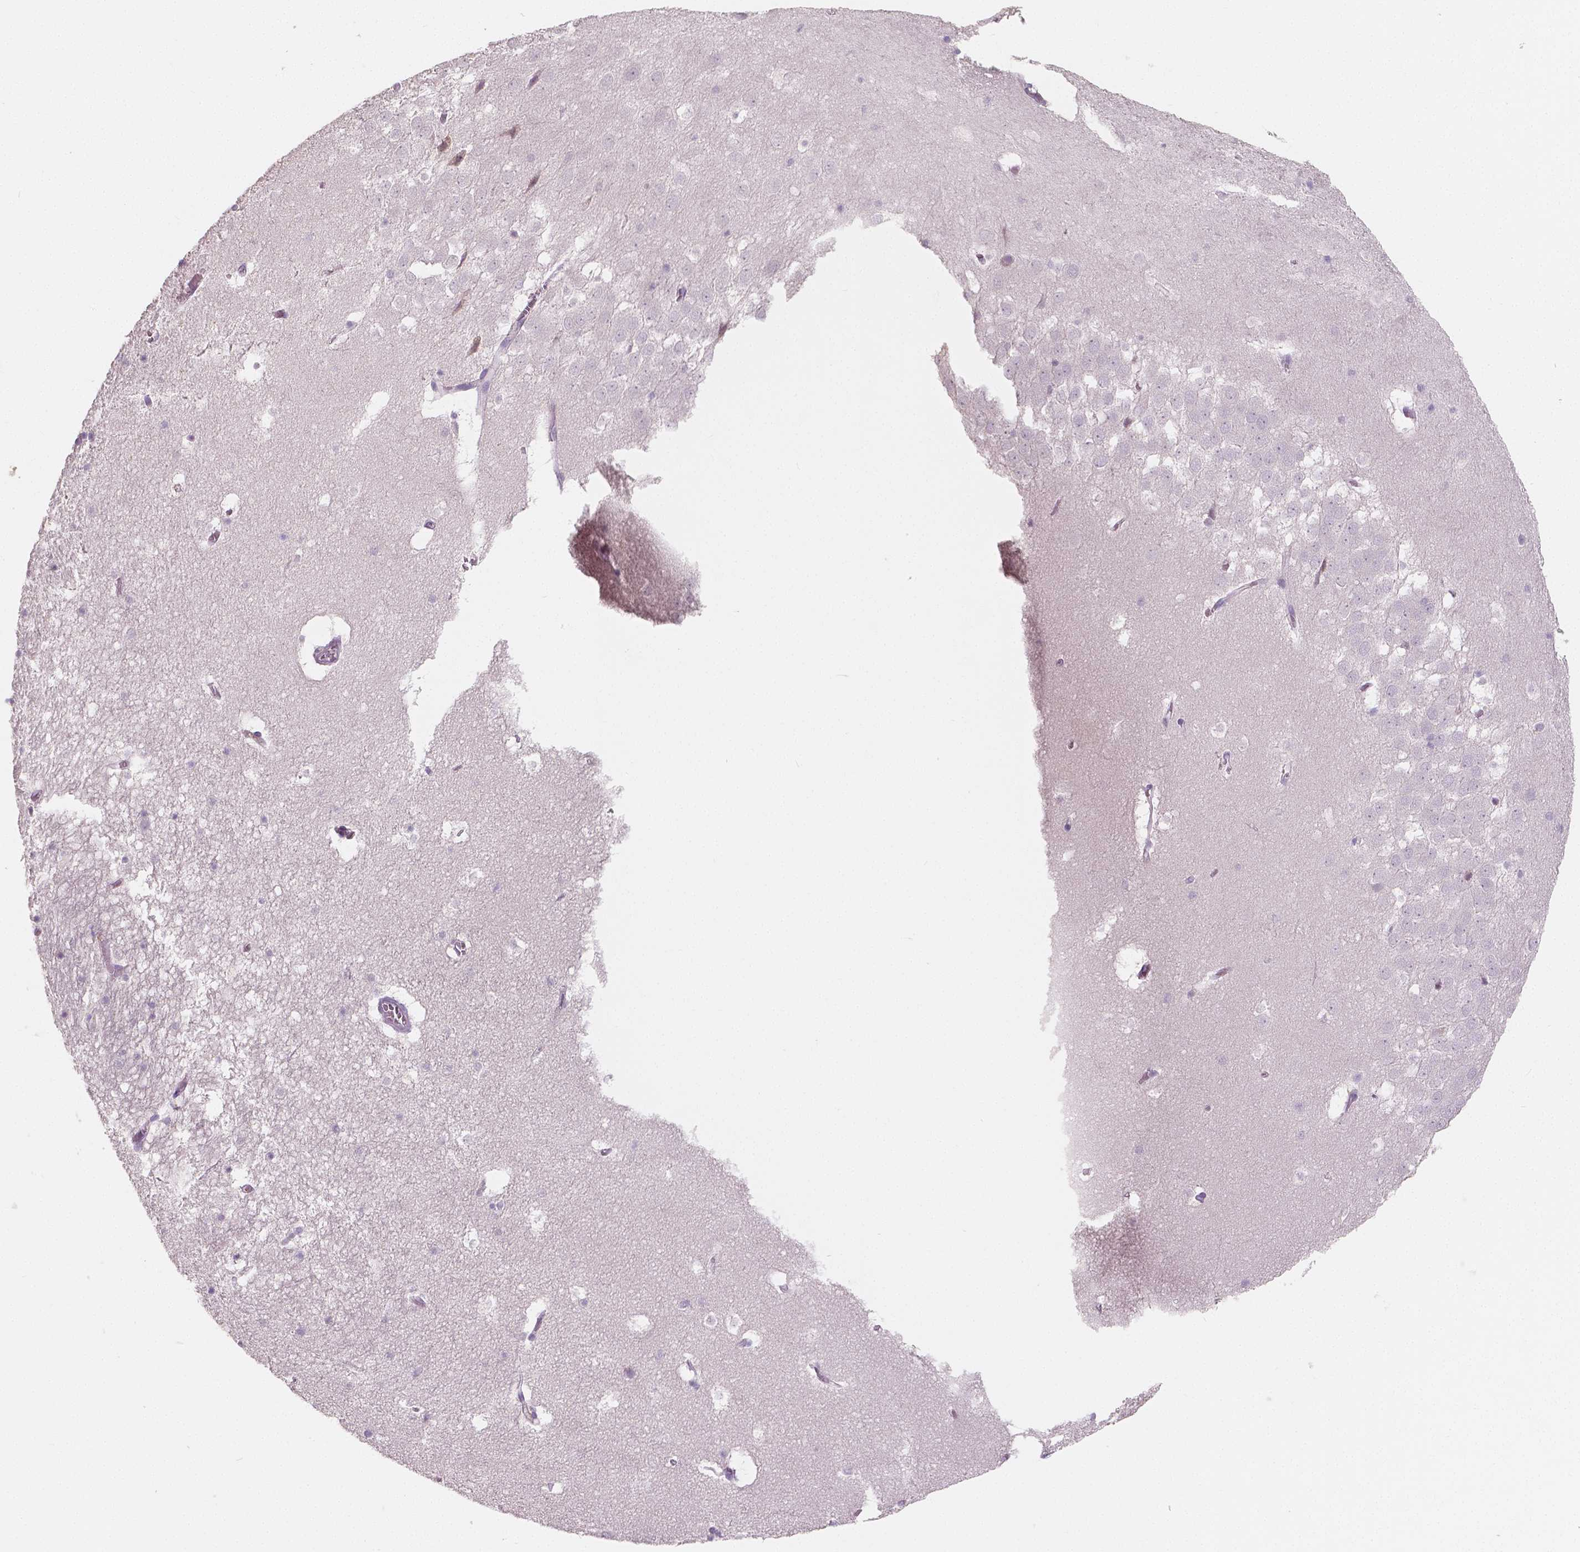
{"staining": {"intensity": "negative", "quantity": "none", "location": "none"}, "tissue": "hippocampus", "cell_type": "Glial cells", "image_type": "normal", "snomed": [{"axis": "morphology", "description": "Normal tissue, NOS"}, {"axis": "topography", "description": "Hippocampus"}], "caption": "High power microscopy micrograph of an immunohistochemistry (IHC) photomicrograph of normal hippocampus, revealing no significant staining in glial cells. (DAB (3,3'-diaminobenzidine) IHC visualized using brightfield microscopy, high magnification).", "gene": "APOA4", "patient": {"sex": "male", "age": 45}}